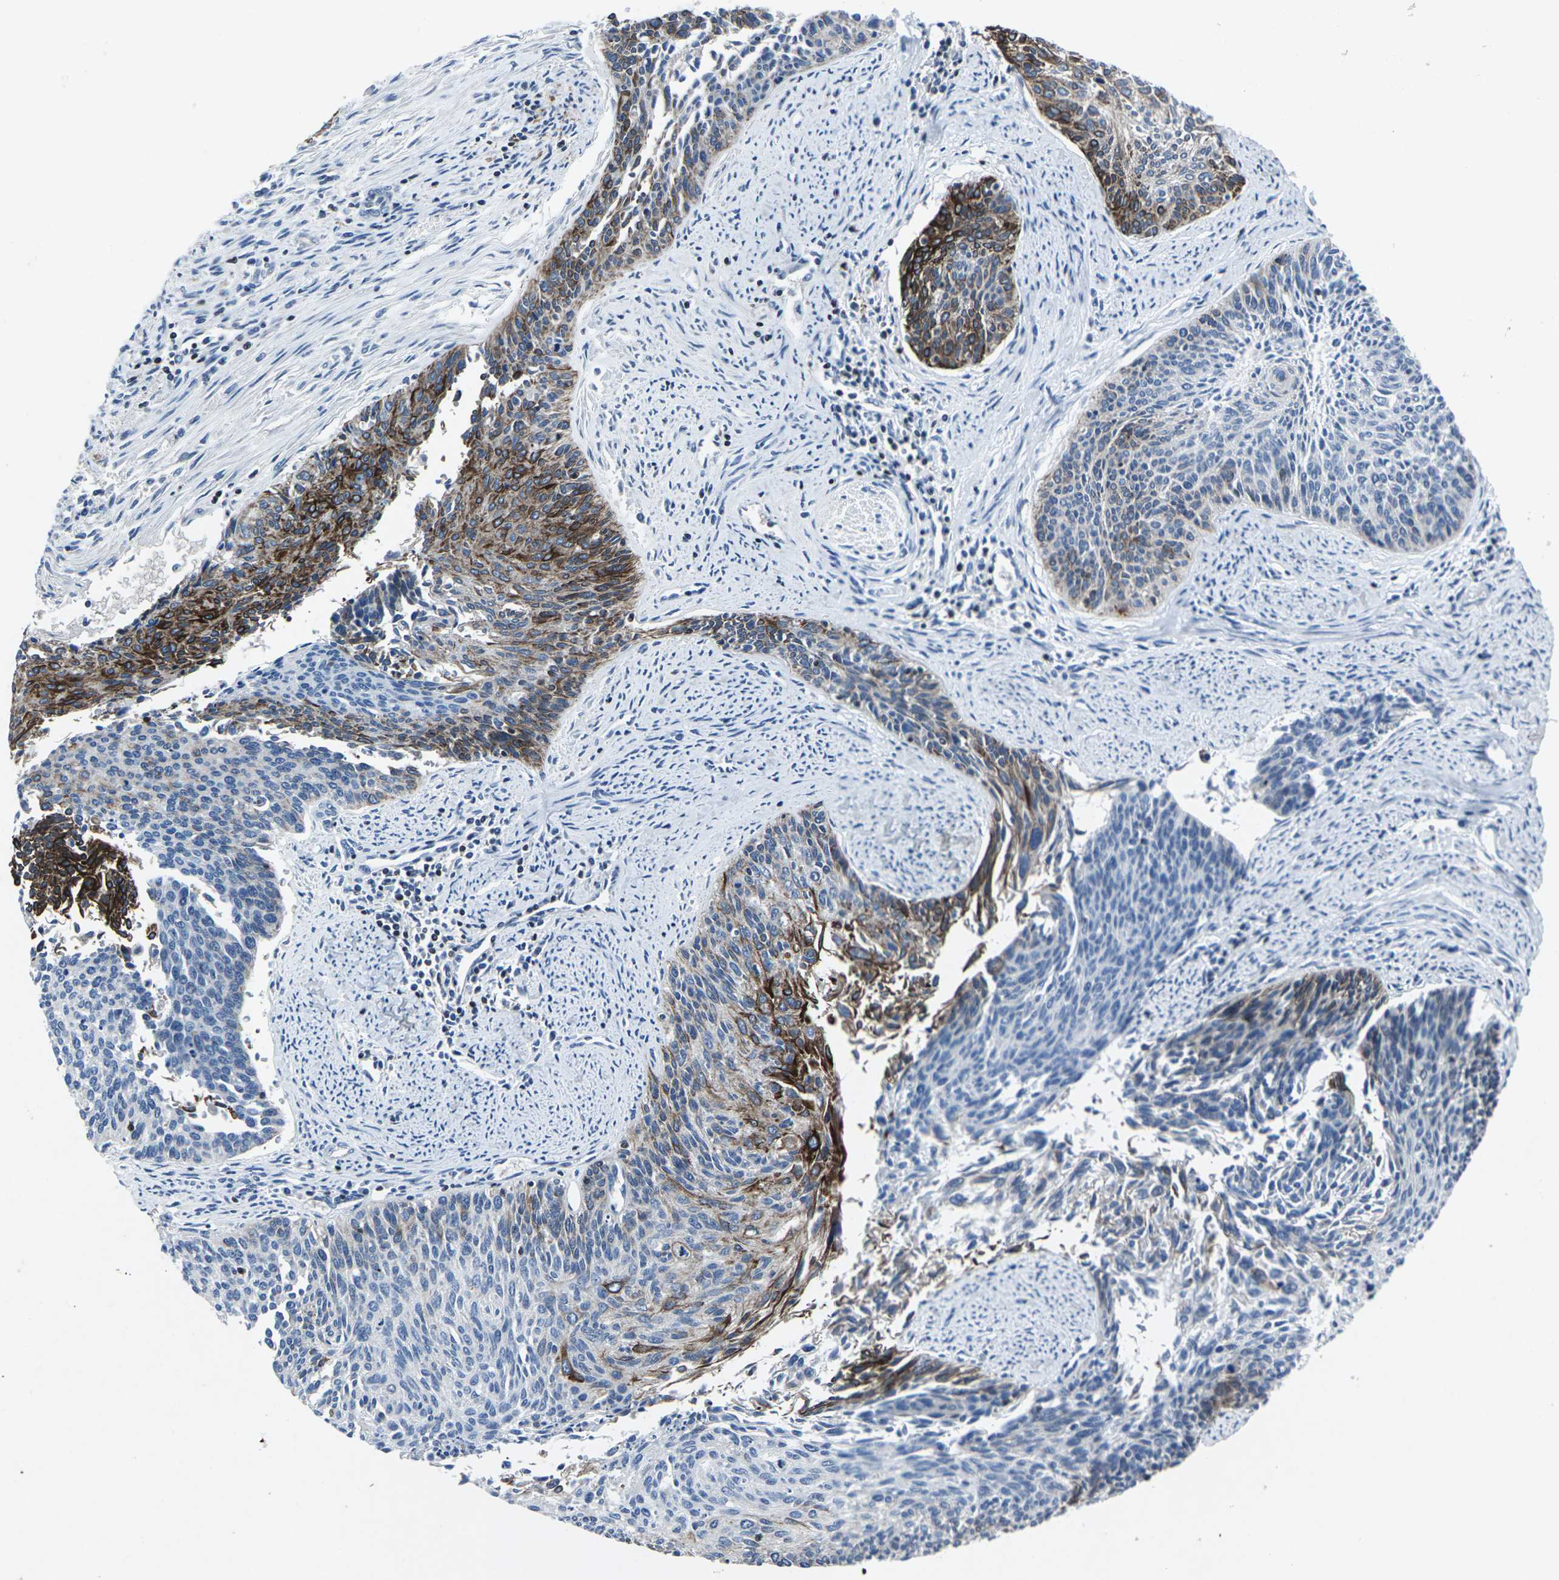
{"staining": {"intensity": "strong", "quantity": "<25%", "location": "cytoplasmic/membranous"}, "tissue": "cervical cancer", "cell_type": "Tumor cells", "image_type": "cancer", "snomed": [{"axis": "morphology", "description": "Squamous cell carcinoma, NOS"}, {"axis": "topography", "description": "Cervix"}], "caption": "DAB immunohistochemical staining of human cervical cancer (squamous cell carcinoma) exhibits strong cytoplasmic/membranous protein expression in approximately <25% of tumor cells.", "gene": "STAT4", "patient": {"sex": "female", "age": 55}}